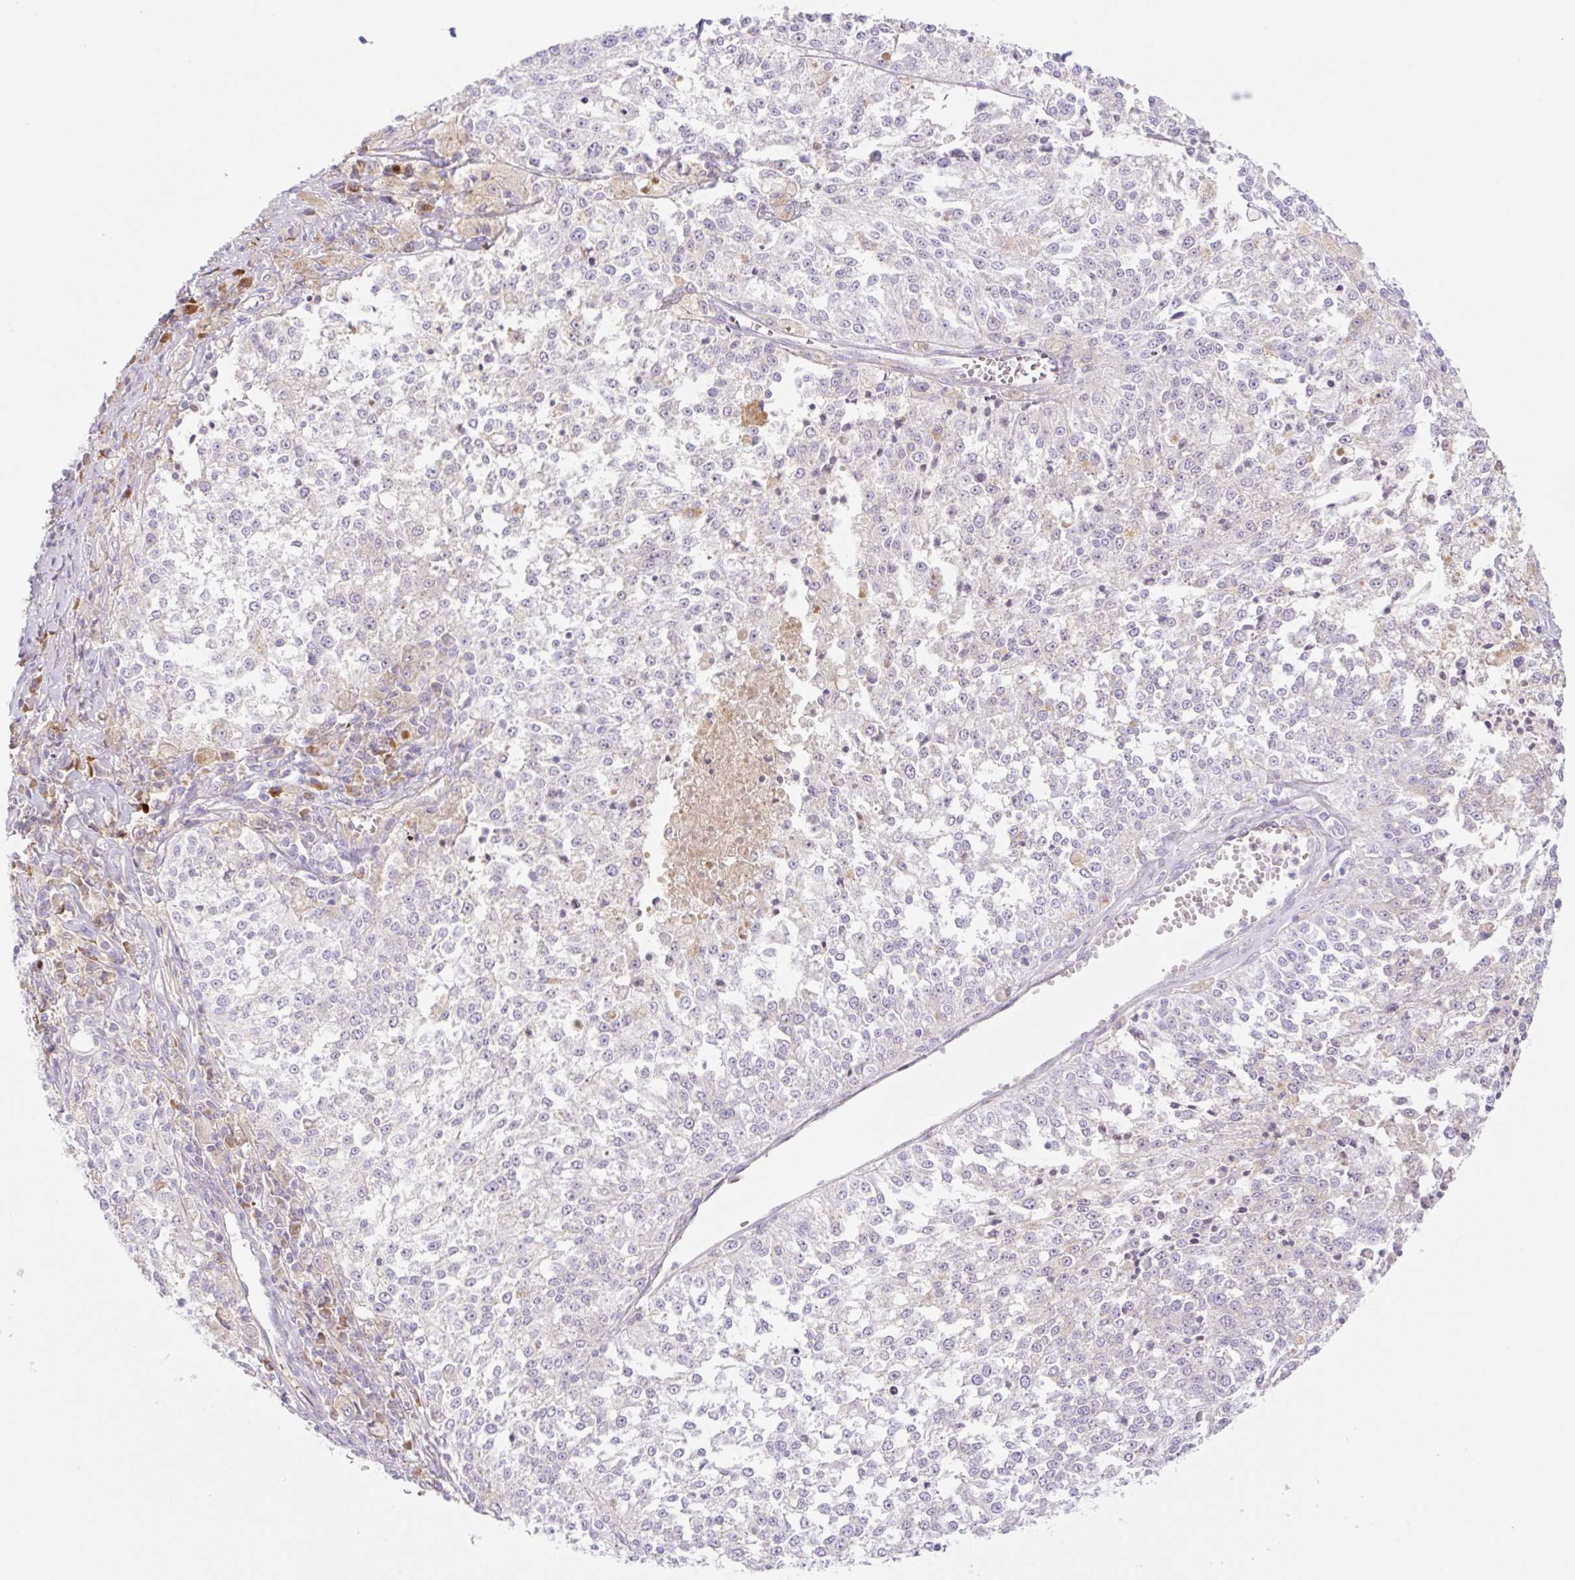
{"staining": {"intensity": "negative", "quantity": "none", "location": "none"}, "tissue": "melanoma", "cell_type": "Tumor cells", "image_type": "cancer", "snomed": [{"axis": "morphology", "description": "Malignant melanoma, NOS"}, {"axis": "topography", "description": "Skin"}], "caption": "This is an IHC histopathology image of human malignant melanoma. There is no expression in tumor cells.", "gene": "DENND5A", "patient": {"sex": "female", "age": 64}}